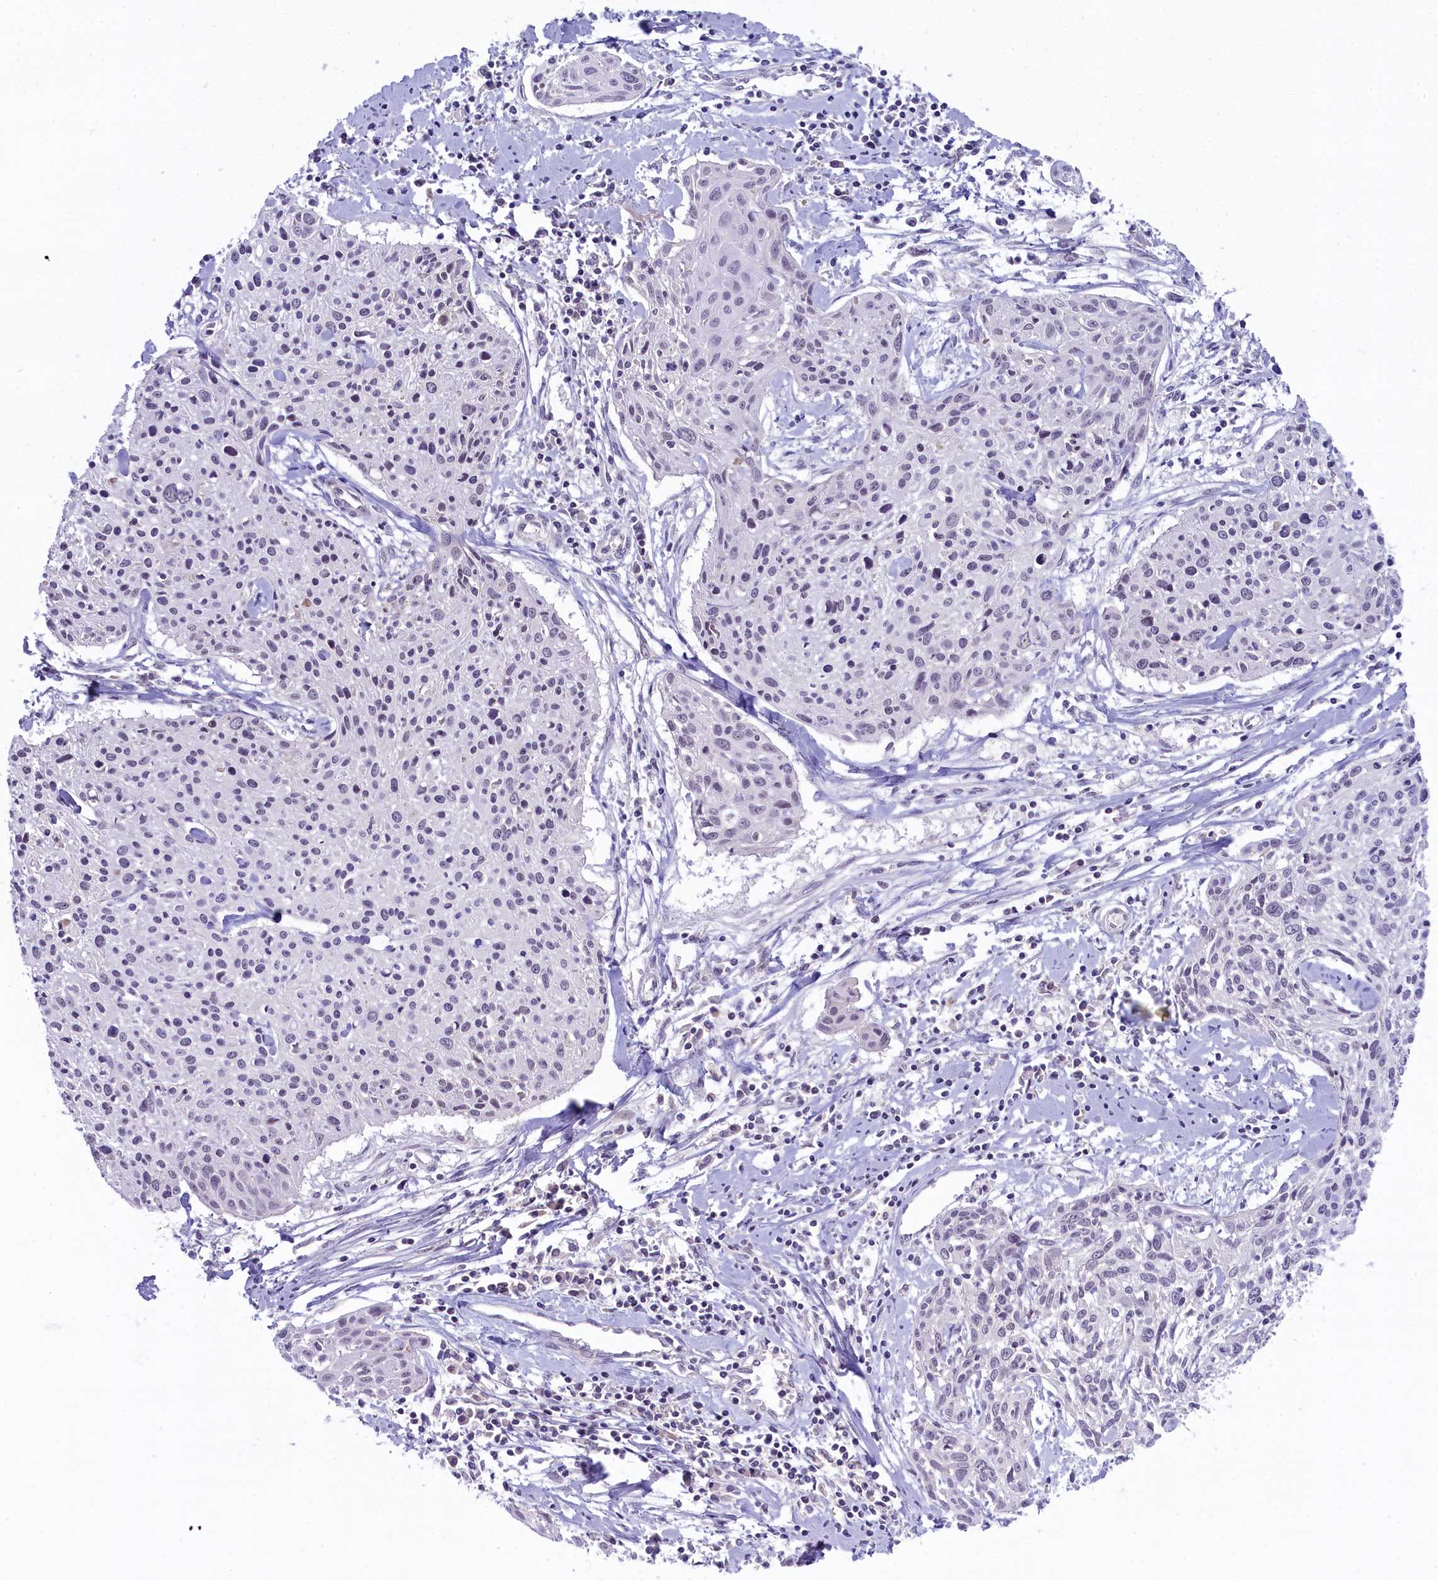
{"staining": {"intensity": "negative", "quantity": "none", "location": "none"}, "tissue": "cervical cancer", "cell_type": "Tumor cells", "image_type": "cancer", "snomed": [{"axis": "morphology", "description": "Squamous cell carcinoma, NOS"}, {"axis": "topography", "description": "Cervix"}], "caption": "The IHC histopathology image has no significant staining in tumor cells of cervical squamous cell carcinoma tissue.", "gene": "CRAMP1", "patient": {"sex": "female", "age": 51}}